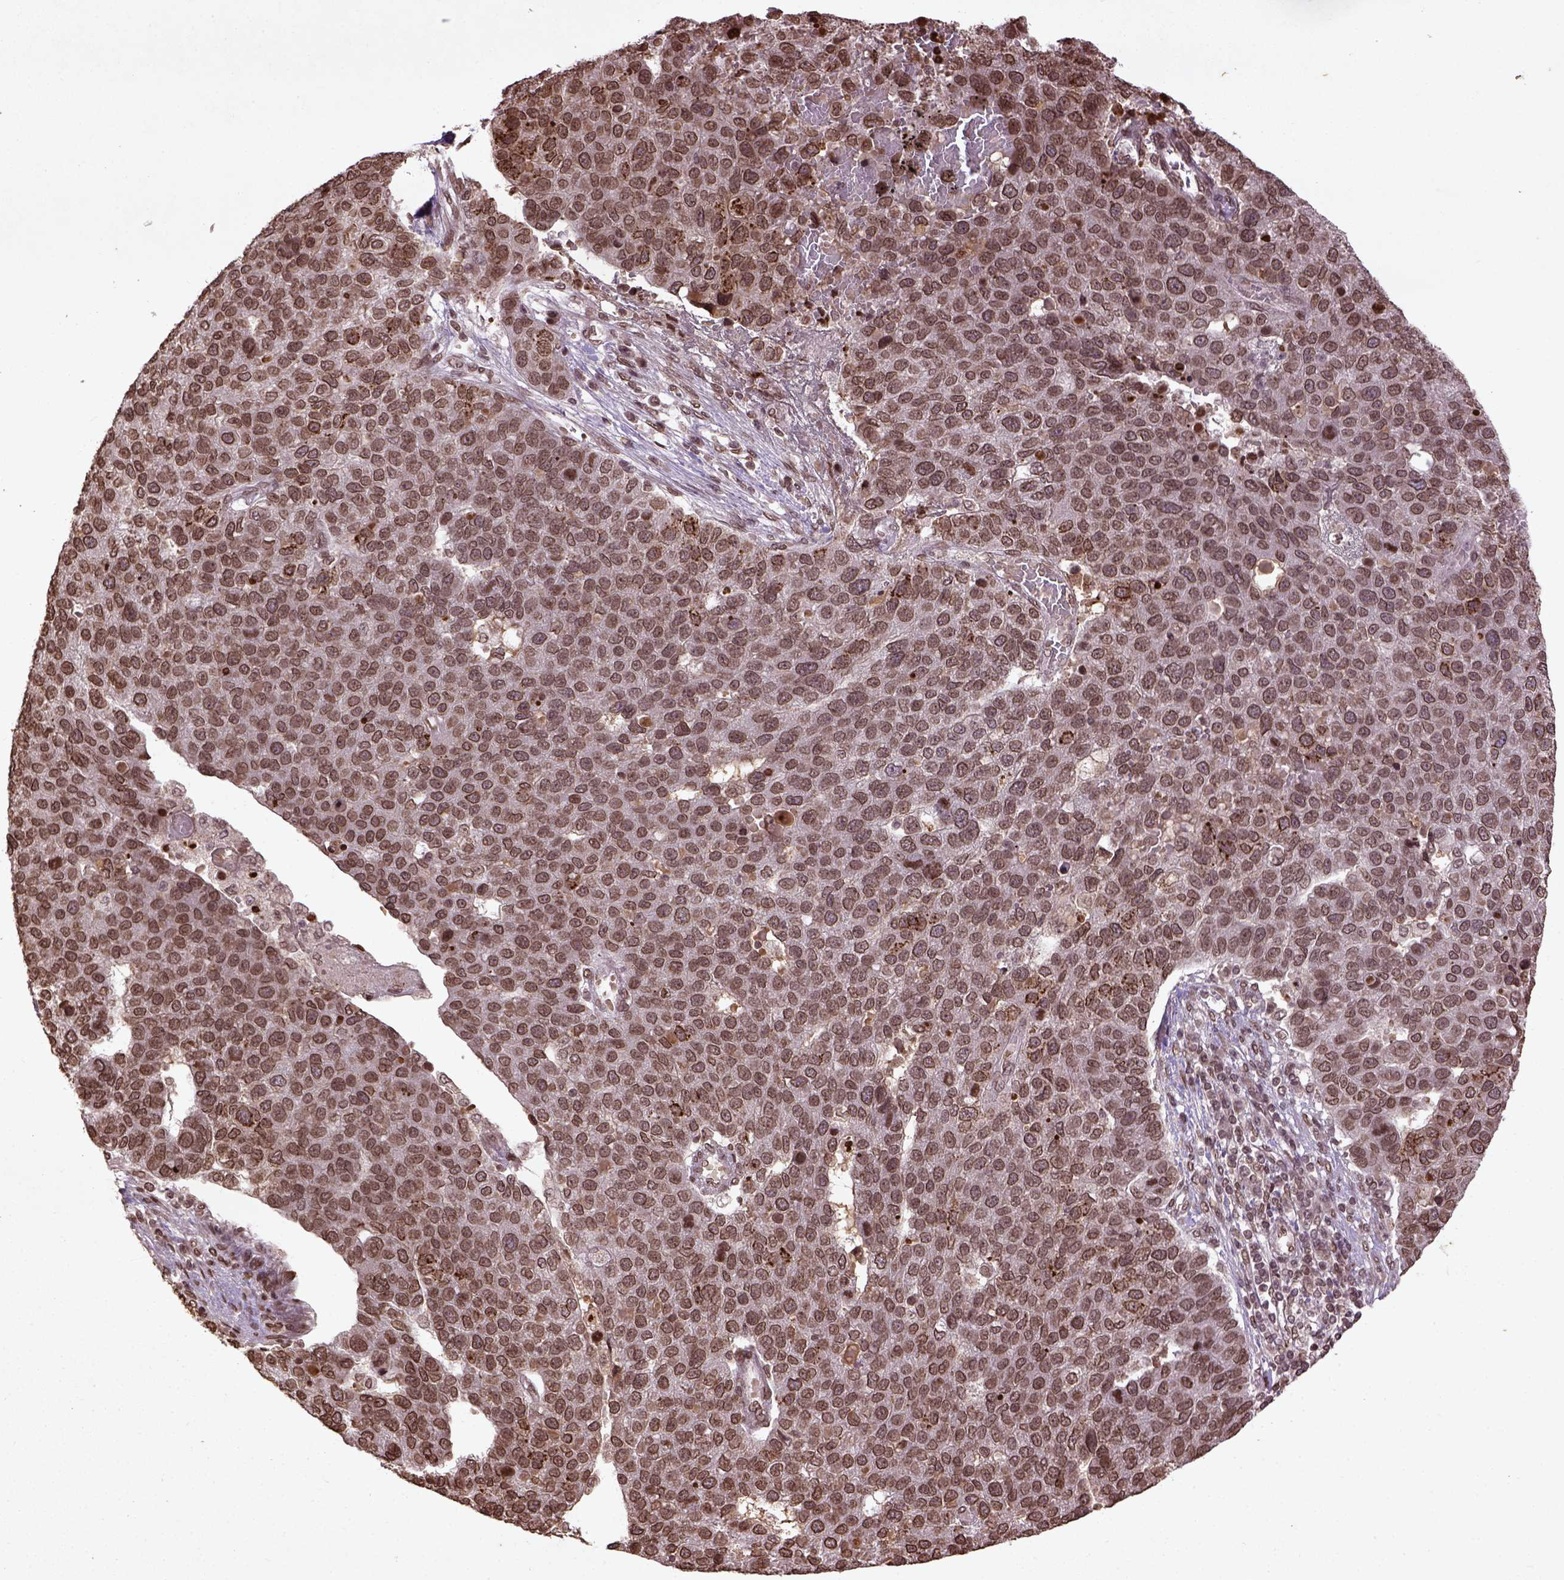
{"staining": {"intensity": "moderate", "quantity": ">75%", "location": "nuclear"}, "tissue": "pancreatic cancer", "cell_type": "Tumor cells", "image_type": "cancer", "snomed": [{"axis": "morphology", "description": "Adenocarcinoma, NOS"}, {"axis": "topography", "description": "Pancreas"}], "caption": "Moderate nuclear expression is identified in approximately >75% of tumor cells in pancreatic cancer.", "gene": "BANF1", "patient": {"sex": "female", "age": 61}}